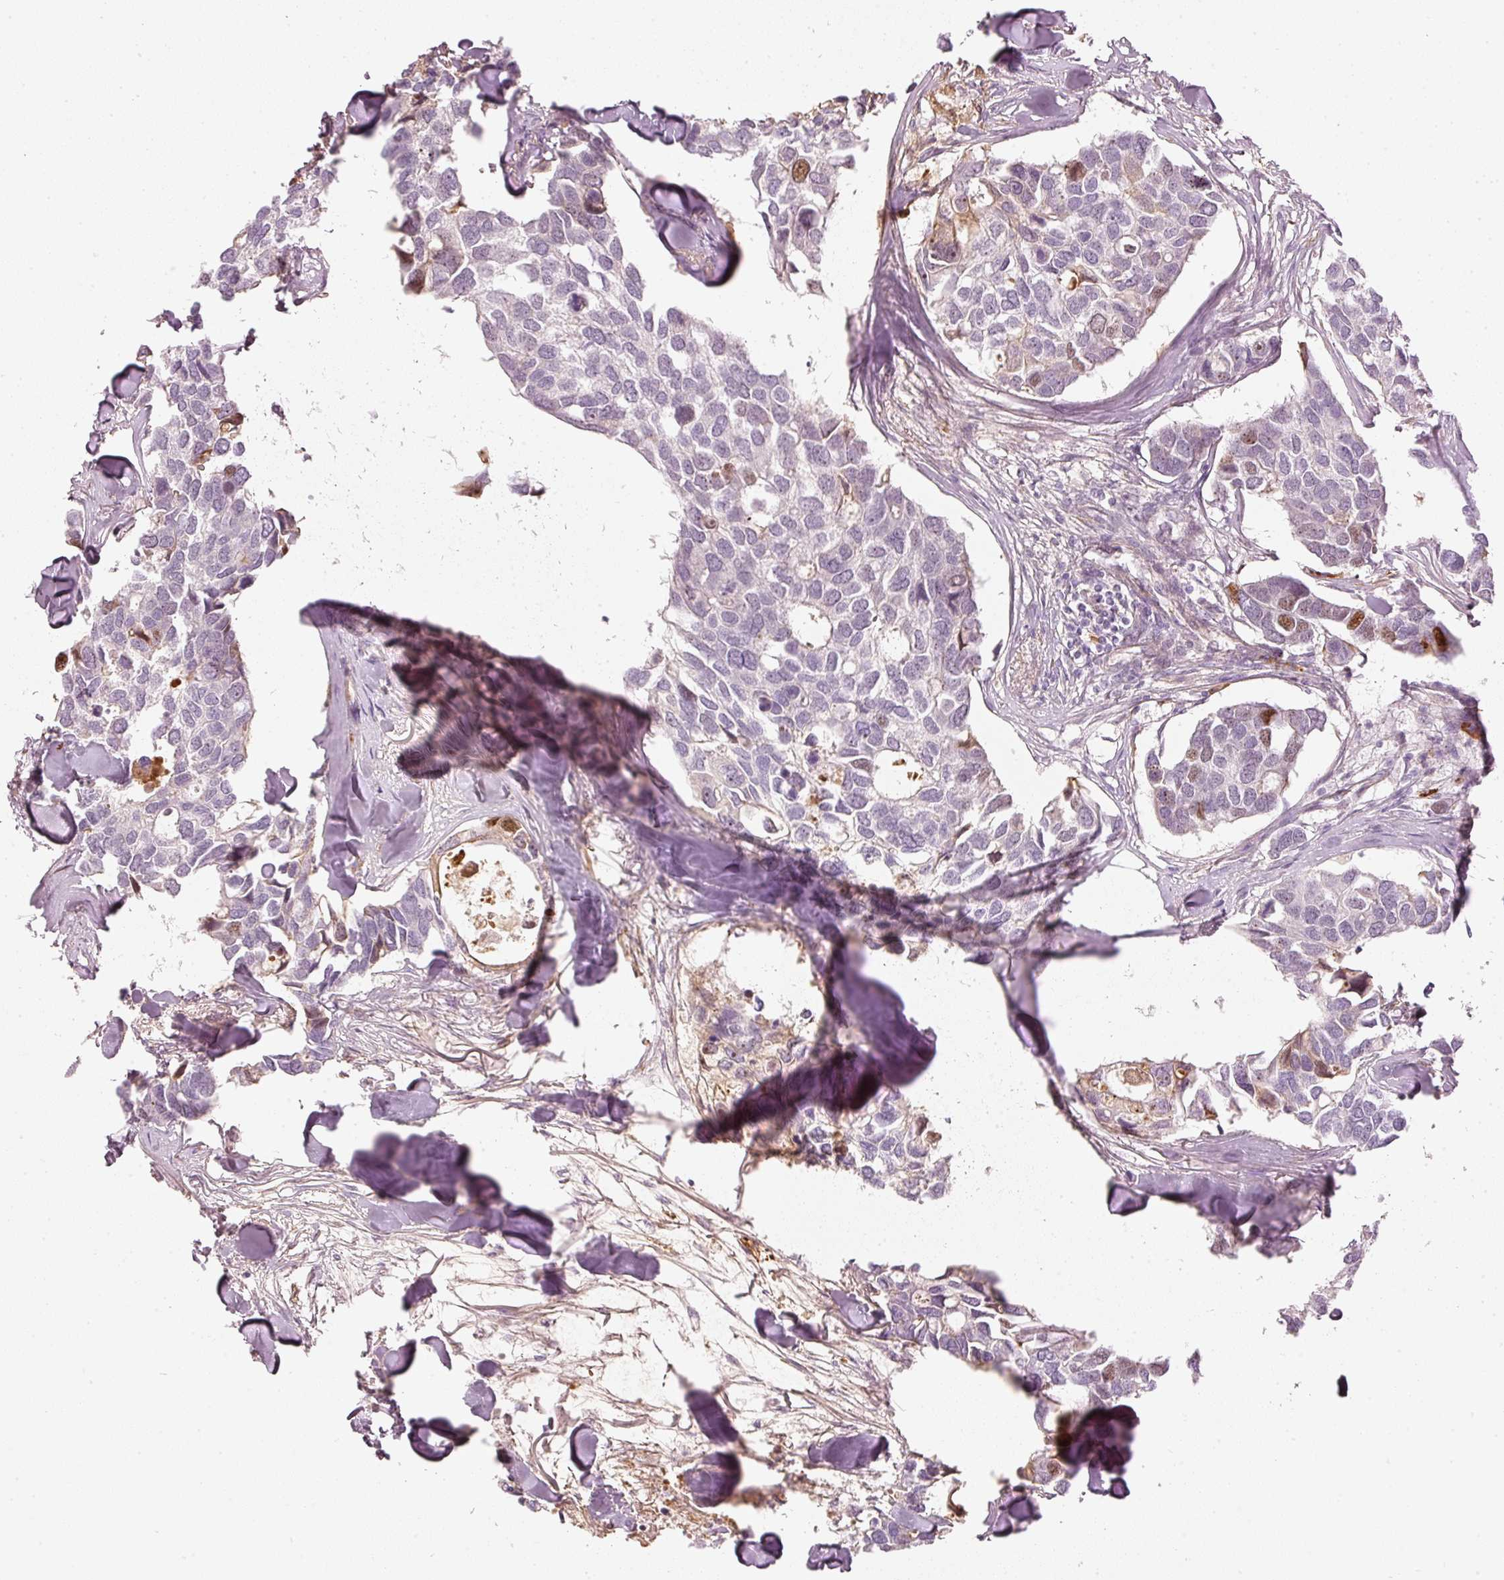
{"staining": {"intensity": "moderate", "quantity": "<25%", "location": "cytoplasmic/membranous,nuclear"}, "tissue": "breast cancer", "cell_type": "Tumor cells", "image_type": "cancer", "snomed": [{"axis": "morphology", "description": "Duct carcinoma"}, {"axis": "topography", "description": "Breast"}], "caption": "Immunohistochemical staining of breast cancer (infiltrating ductal carcinoma) displays moderate cytoplasmic/membranous and nuclear protein expression in about <25% of tumor cells.", "gene": "VCAM1", "patient": {"sex": "female", "age": 83}}